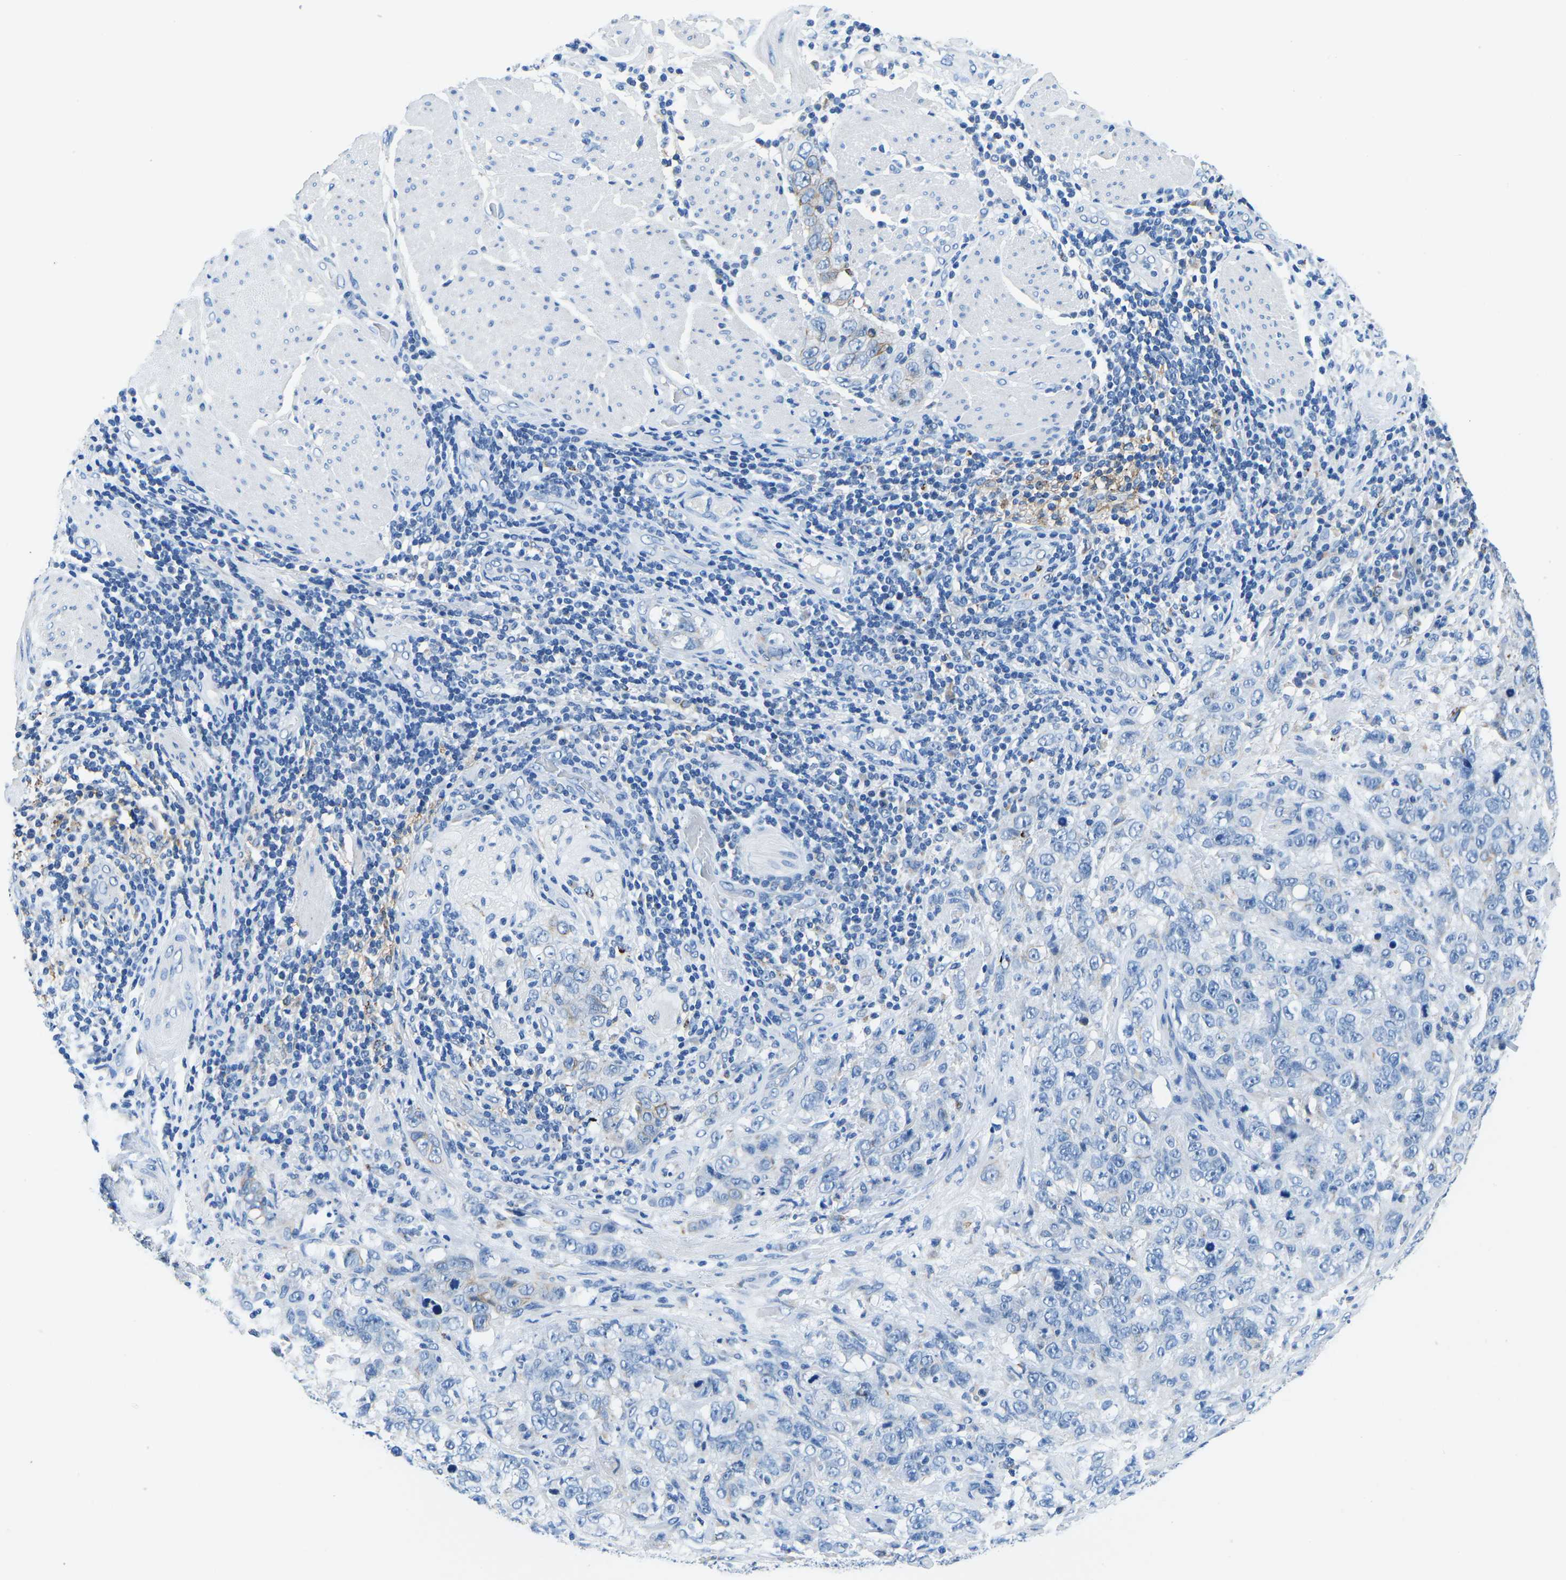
{"staining": {"intensity": "negative", "quantity": "none", "location": "none"}, "tissue": "stomach cancer", "cell_type": "Tumor cells", "image_type": "cancer", "snomed": [{"axis": "morphology", "description": "Adenocarcinoma, NOS"}, {"axis": "topography", "description": "Stomach"}], "caption": "DAB immunohistochemical staining of human adenocarcinoma (stomach) reveals no significant staining in tumor cells. (DAB (3,3'-diaminobenzidine) immunohistochemistry, high magnification).", "gene": "TM6SF1", "patient": {"sex": "male", "age": 48}}